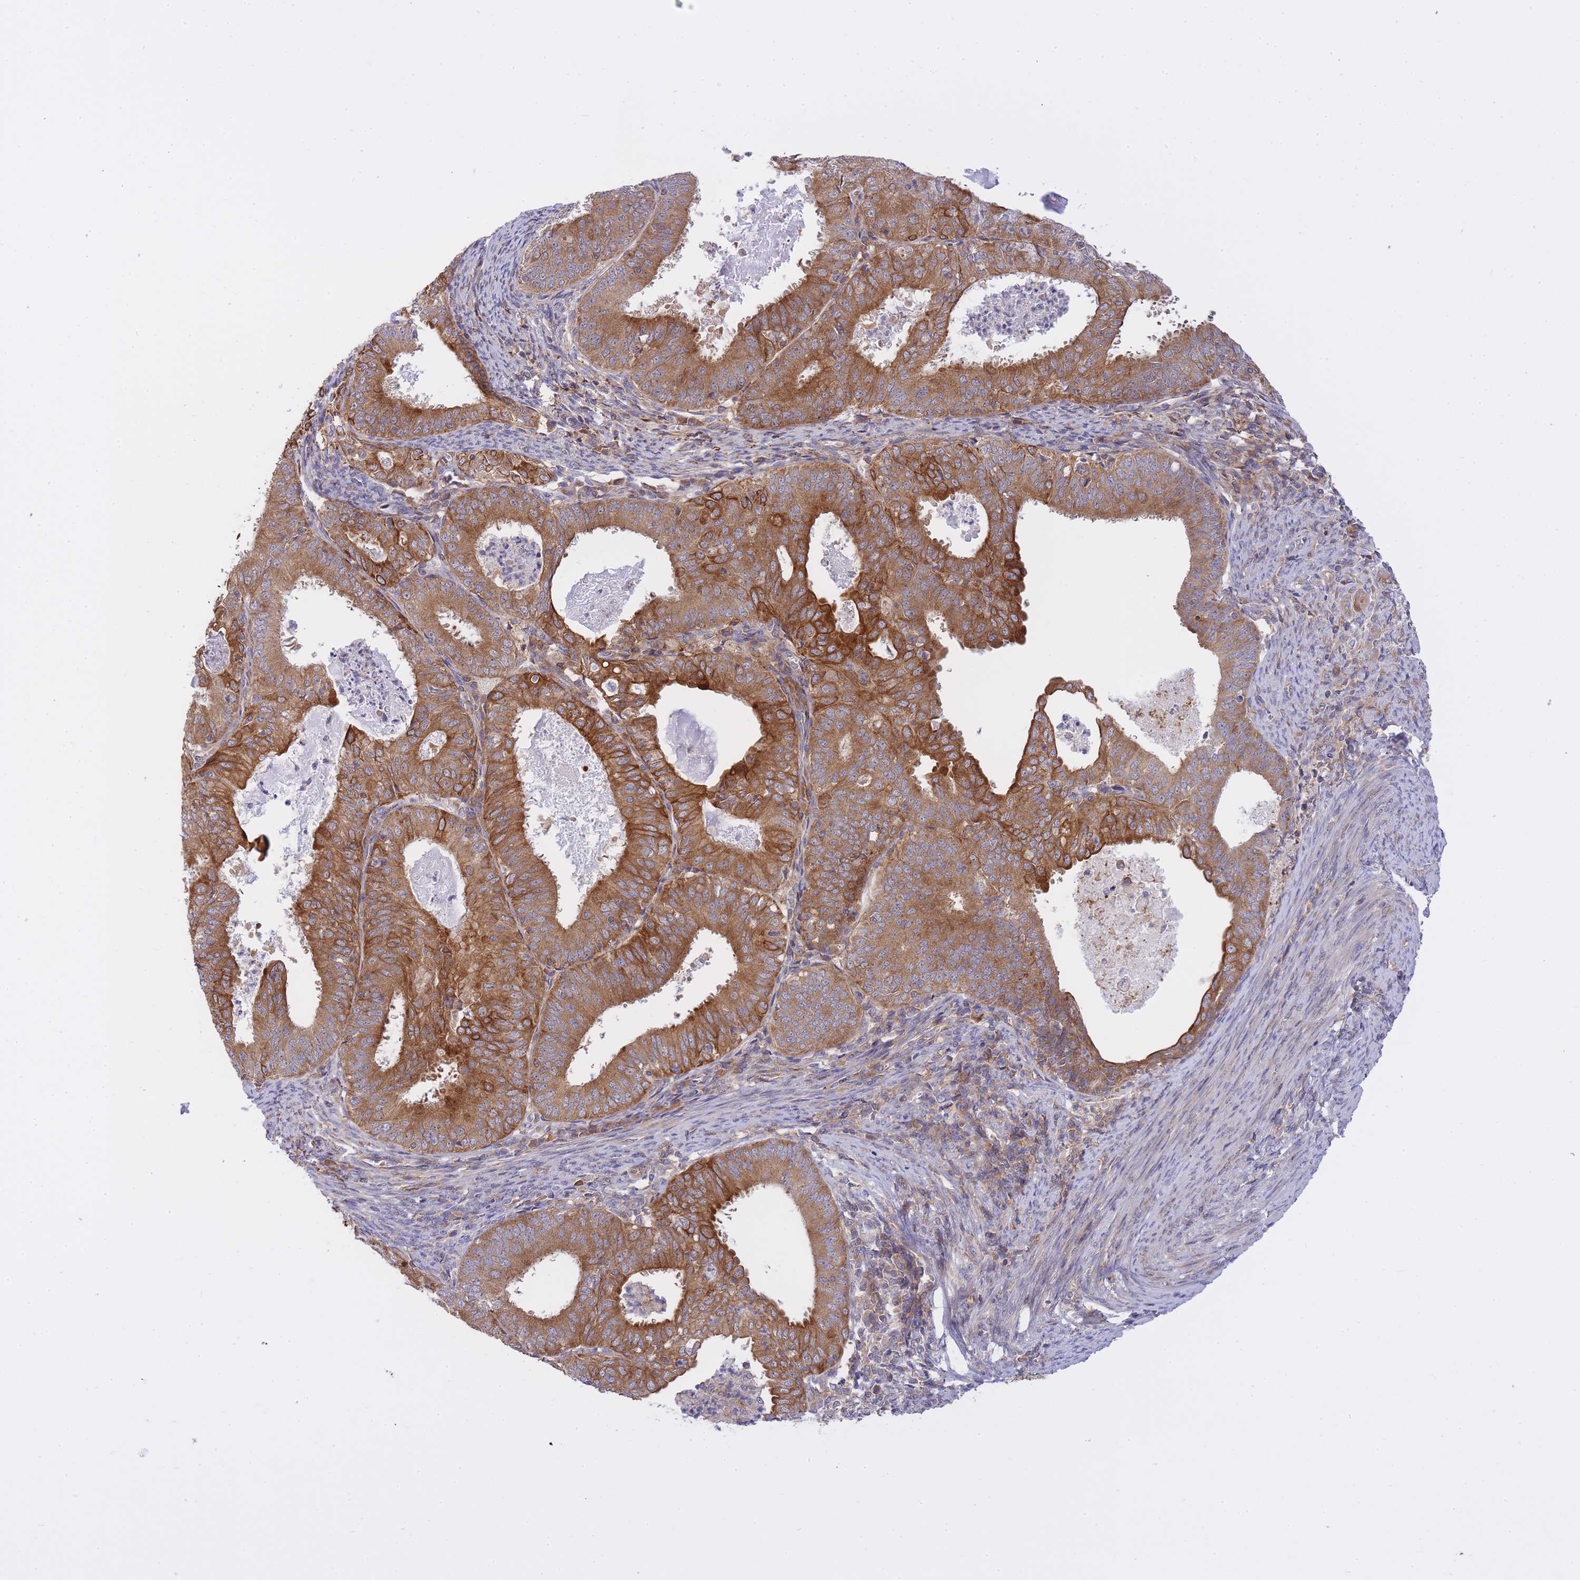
{"staining": {"intensity": "strong", "quantity": ">75%", "location": "cytoplasmic/membranous"}, "tissue": "endometrial cancer", "cell_type": "Tumor cells", "image_type": "cancer", "snomed": [{"axis": "morphology", "description": "Adenocarcinoma, NOS"}, {"axis": "topography", "description": "Endometrium"}], "caption": "This is an image of immunohistochemistry staining of endometrial cancer, which shows strong positivity in the cytoplasmic/membranous of tumor cells.", "gene": "EIF2B2", "patient": {"sex": "female", "age": 57}}